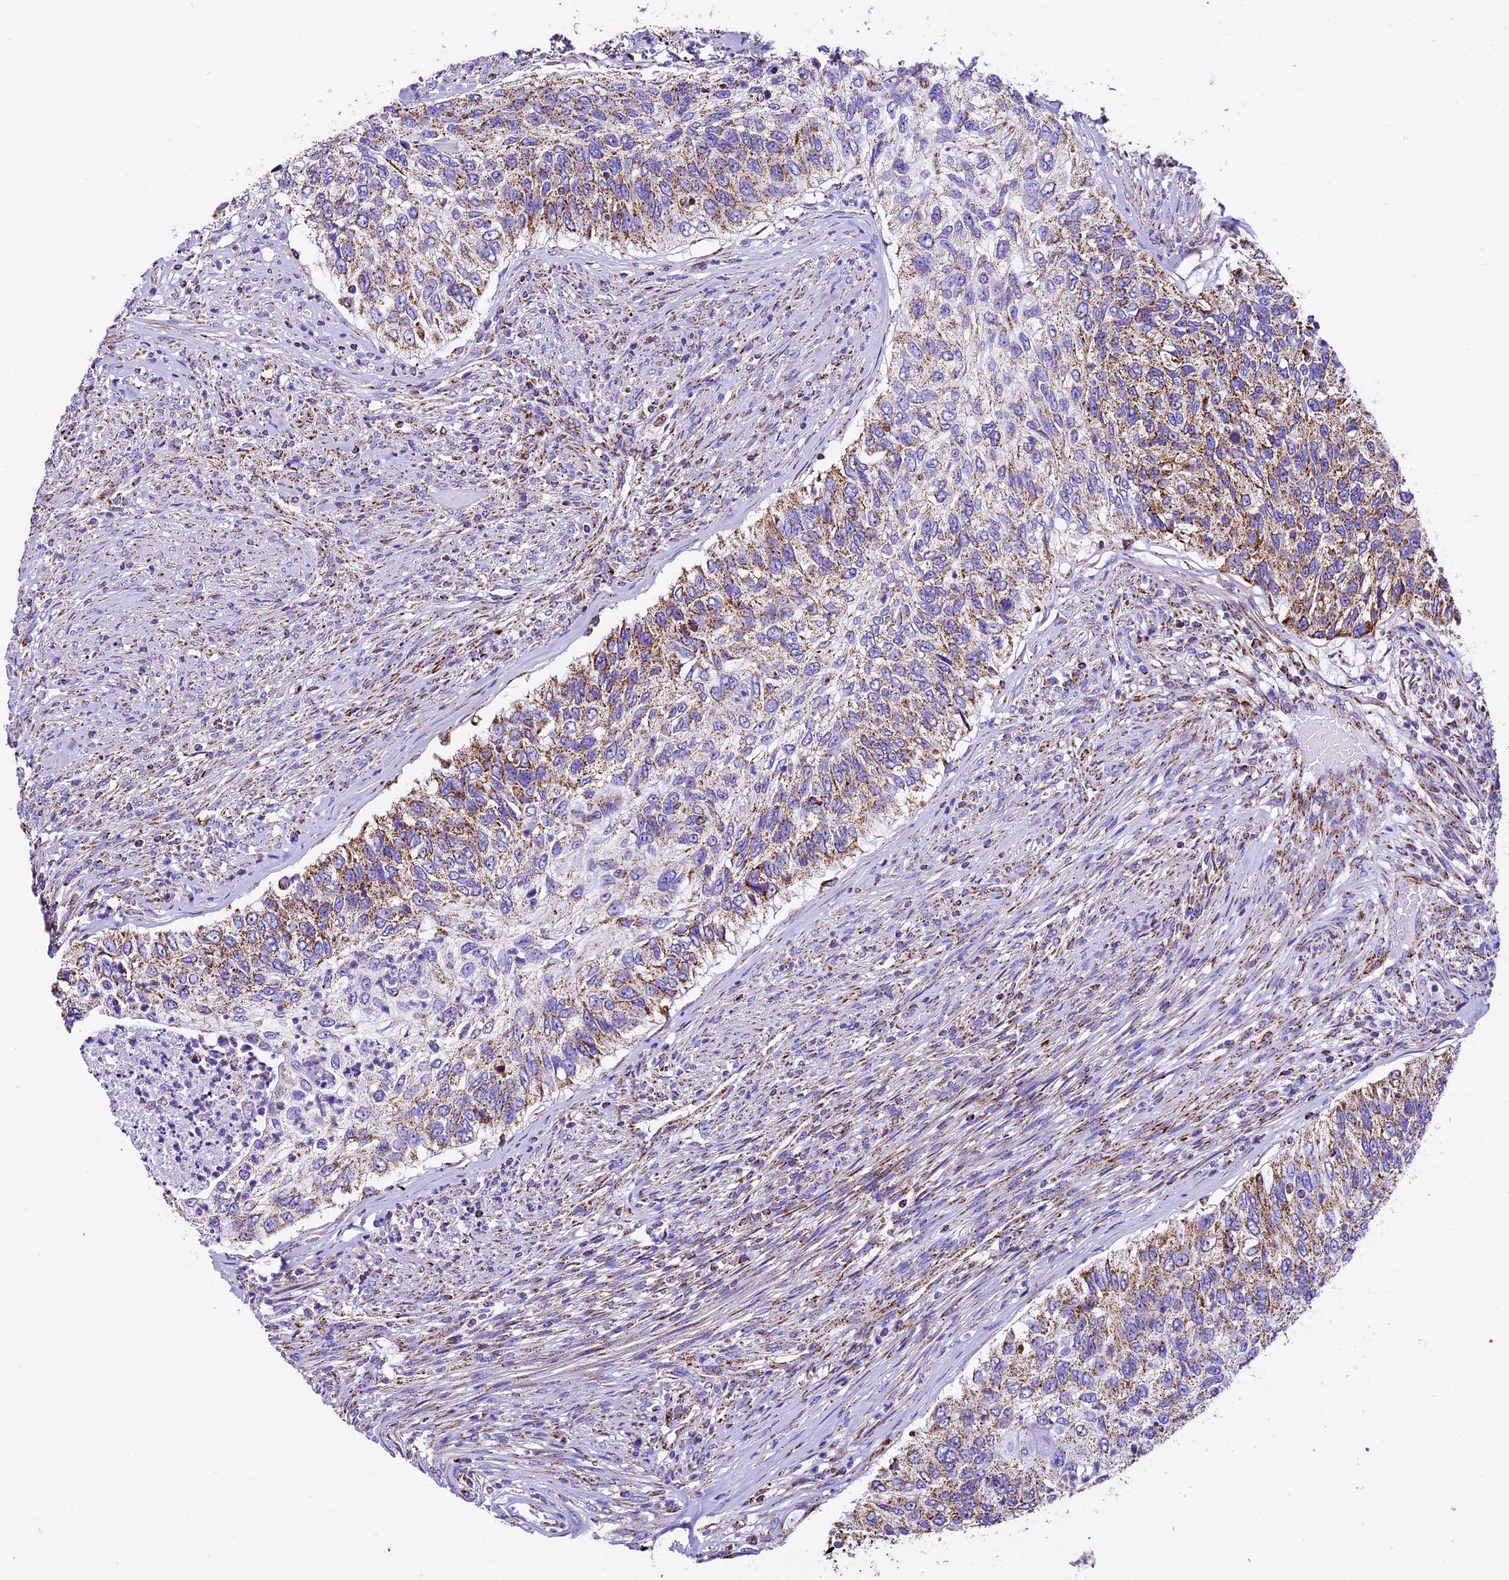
{"staining": {"intensity": "moderate", "quantity": ">75%", "location": "cytoplasmic/membranous"}, "tissue": "urothelial cancer", "cell_type": "Tumor cells", "image_type": "cancer", "snomed": [{"axis": "morphology", "description": "Urothelial carcinoma, High grade"}, {"axis": "topography", "description": "Urinary bladder"}], "caption": "Urothelial carcinoma (high-grade) stained with immunohistochemistry demonstrates moderate cytoplasmic/membranous positivity in approximately >75% of tumor cells.", "gene": "DCAF5", "patient": {"sex": "female", "age": 60}}